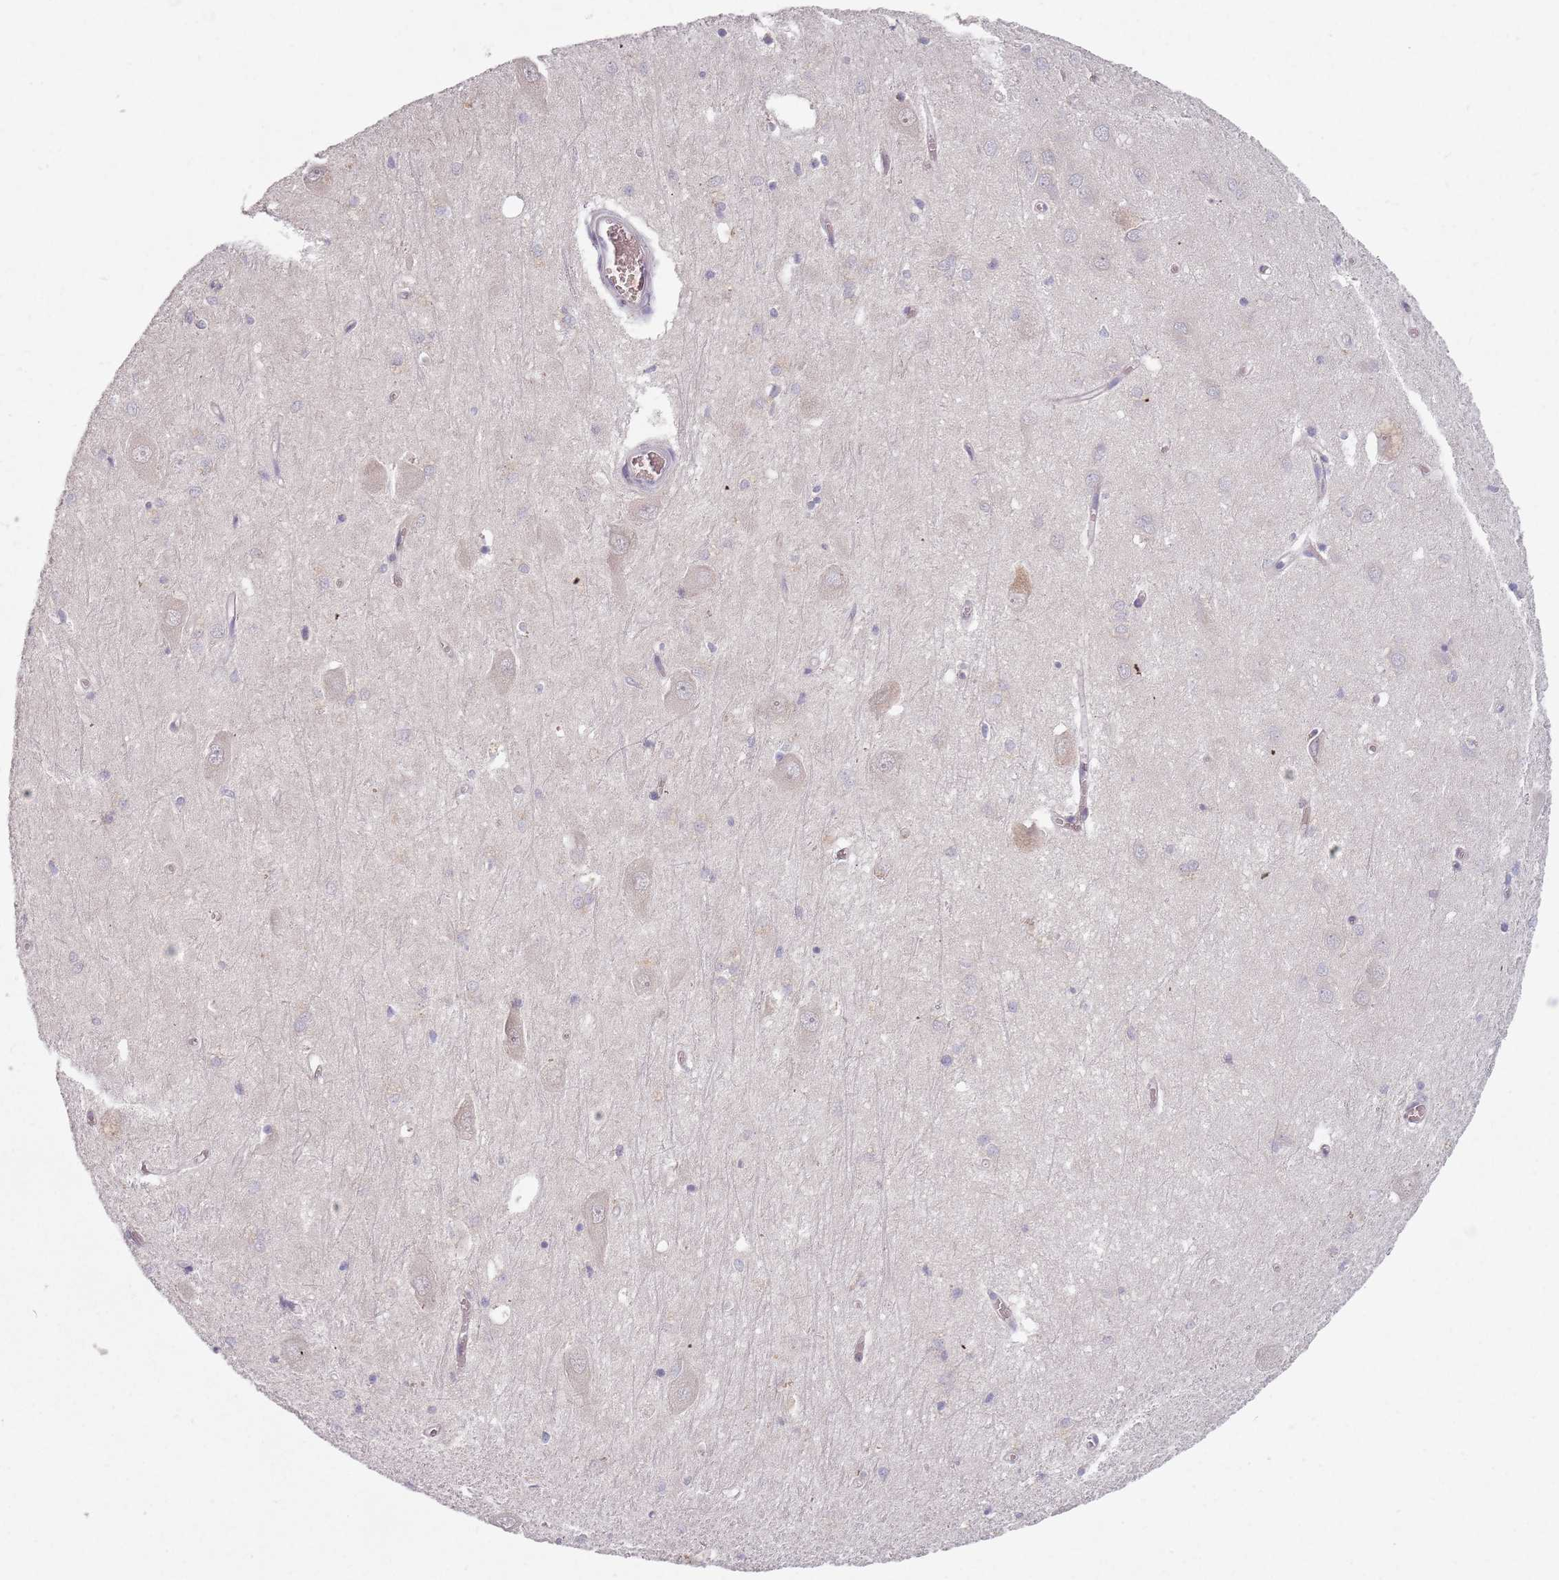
{"staining": {"intensity": "weak", "quantity": "<25%", "location": "cytoplasmic/membranous"}, "tissue": "hippocampus", "cell_type": "Glial cells", "image_type": "normal", "snomed": [{"axis": "morphology", "description": "Normal tissue, NOS"}, {"axis": "topography", "description": "Hippocampus"}], "caption": "Normal hippocampus was stained to show a protein in brown. There is no significant staining in glial cells. Nuclei are stained in blue.", "gene": "ASB13", "patient": {"sex": "male", "age": 70}}